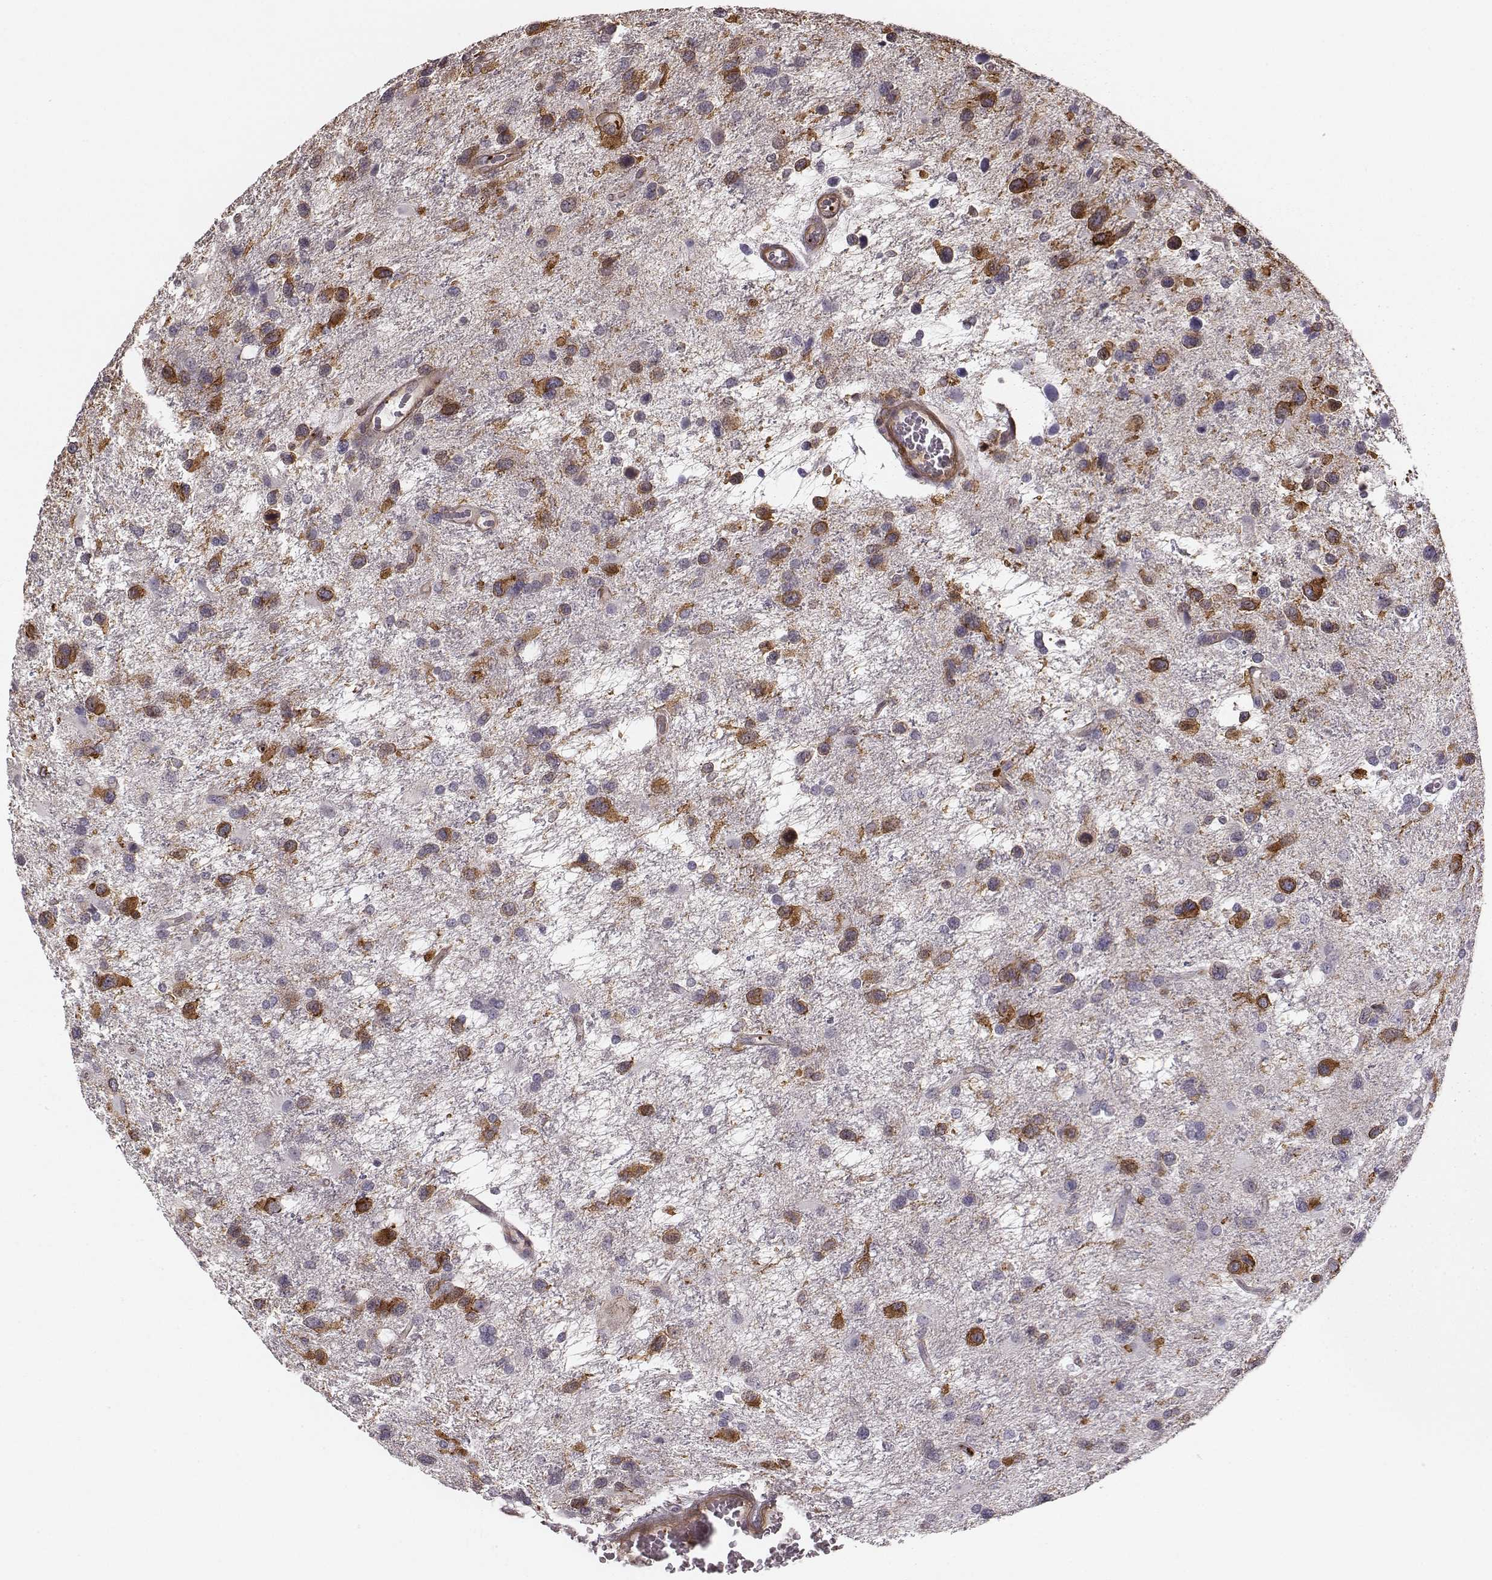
{"staining": {"intensity": "moderate", "quantity": "<25%", "location": "cytoplasmic/membranous"}, "tissue": "glioma", "cell_type": "Tumor cells", "image_type": "cancer", "snomed": [{"axis": "morphology", "description": "Glioma, malignant, NOS"}, {"axis": "morphology", "description": "Glioma, malignant, High grade"}, {"axis": "topography", "description": "Brain"}], "caption": "A micrograph of human glioma stained for a protein exhibits moderate cytoplasmic/membranous brown staining in tumor cells.", "gene": "ZYX", "patient": {"sex": "female", "age": 71}}